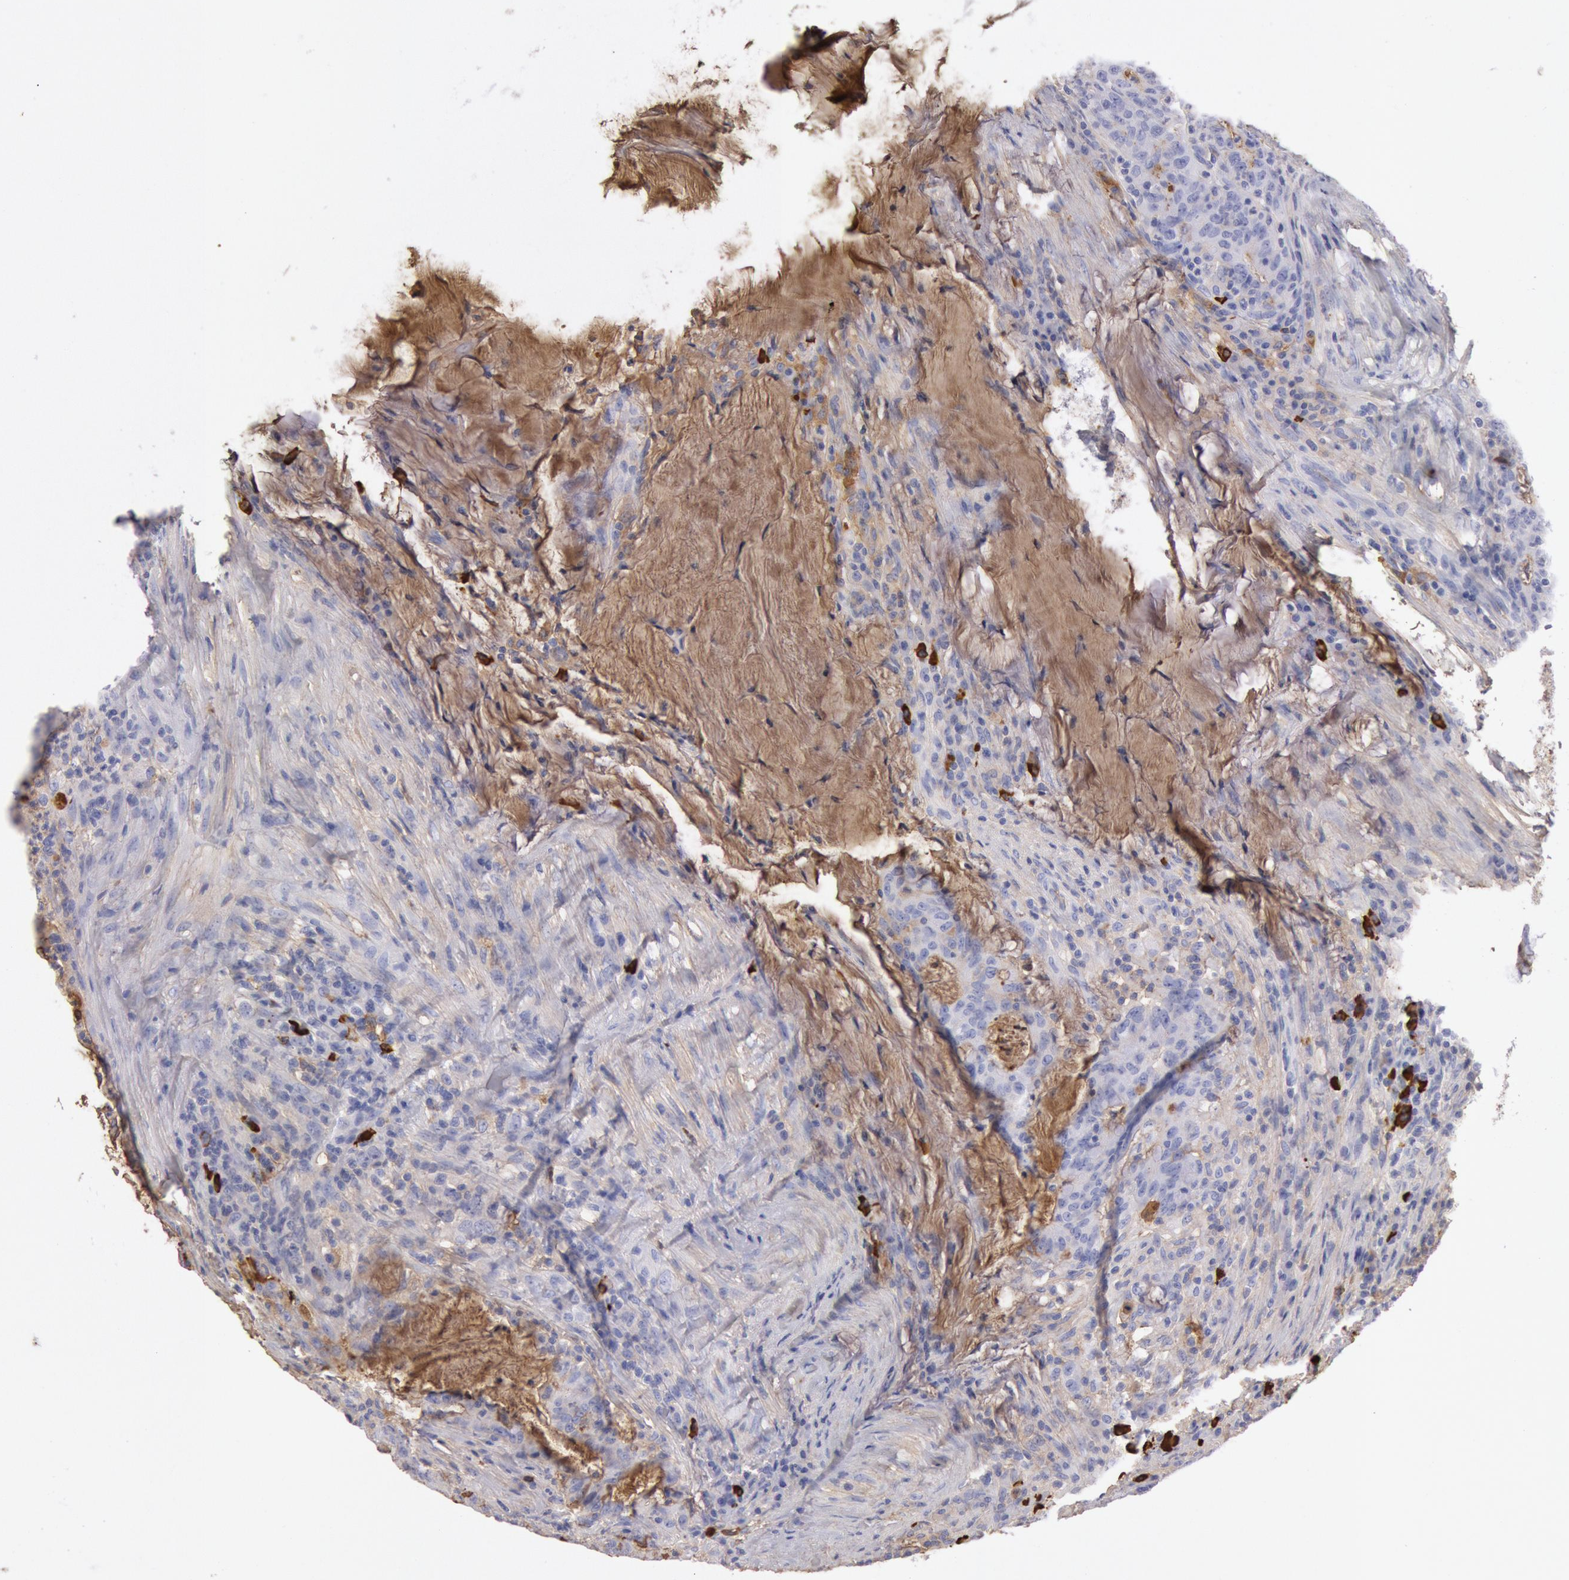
{"staining": {"intensity": "negative", "quantity": "none", "location": "none"}, "tissue": "colorectal cancer", "cell_type": "Tumor cells", "image_type": "cancer", "snomed": [{"axis": "morphology", "description": "Adenocarcinoma, NOS"}, {"axis": "topography", "description": "Colon"}], "caption": "Immunohistochemistry of adenocarcinoma (colorectal) displays no expression in tumor cells.", "gene": "IGHA1", "patient": {"sex": "male", "age": 54}}